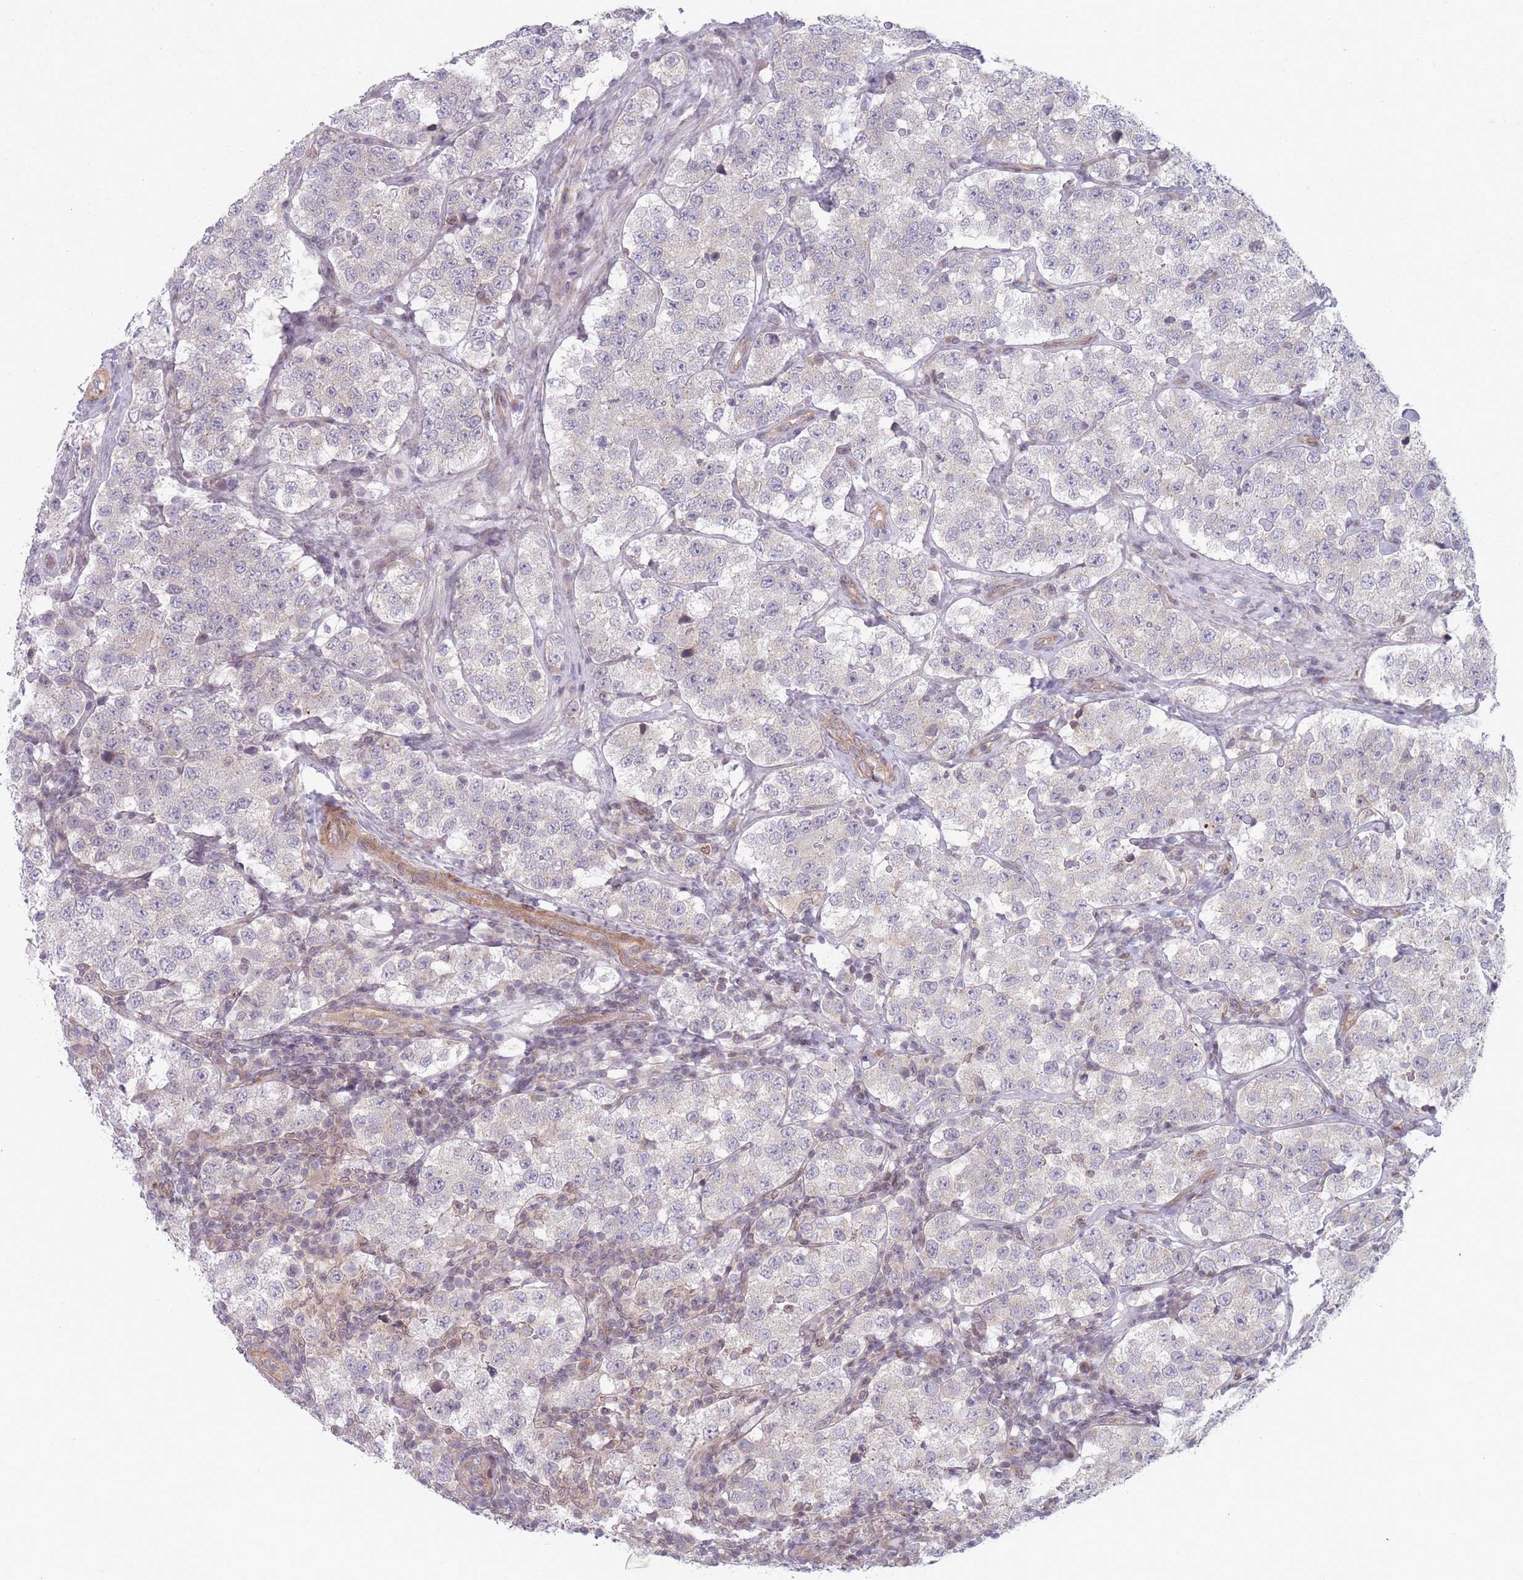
{"staining": {"intensity": "negative", "quantity": "none", "location": "none"}, "tissue": "testis cancer", "cell_type": "Tumor cells", "image_type": "cancer", "snomed": [{"axis": "morphology", "description": "Seminoma, NOS"}, {"axis": "topography", "description": "Testis"}], "caption": "Immunohistochemical staining of human testis cancer (seminoma) displays no significant staining in tumor cells.", "gene": "VRK2", "patient": {"sex": "male", "age": 34}}